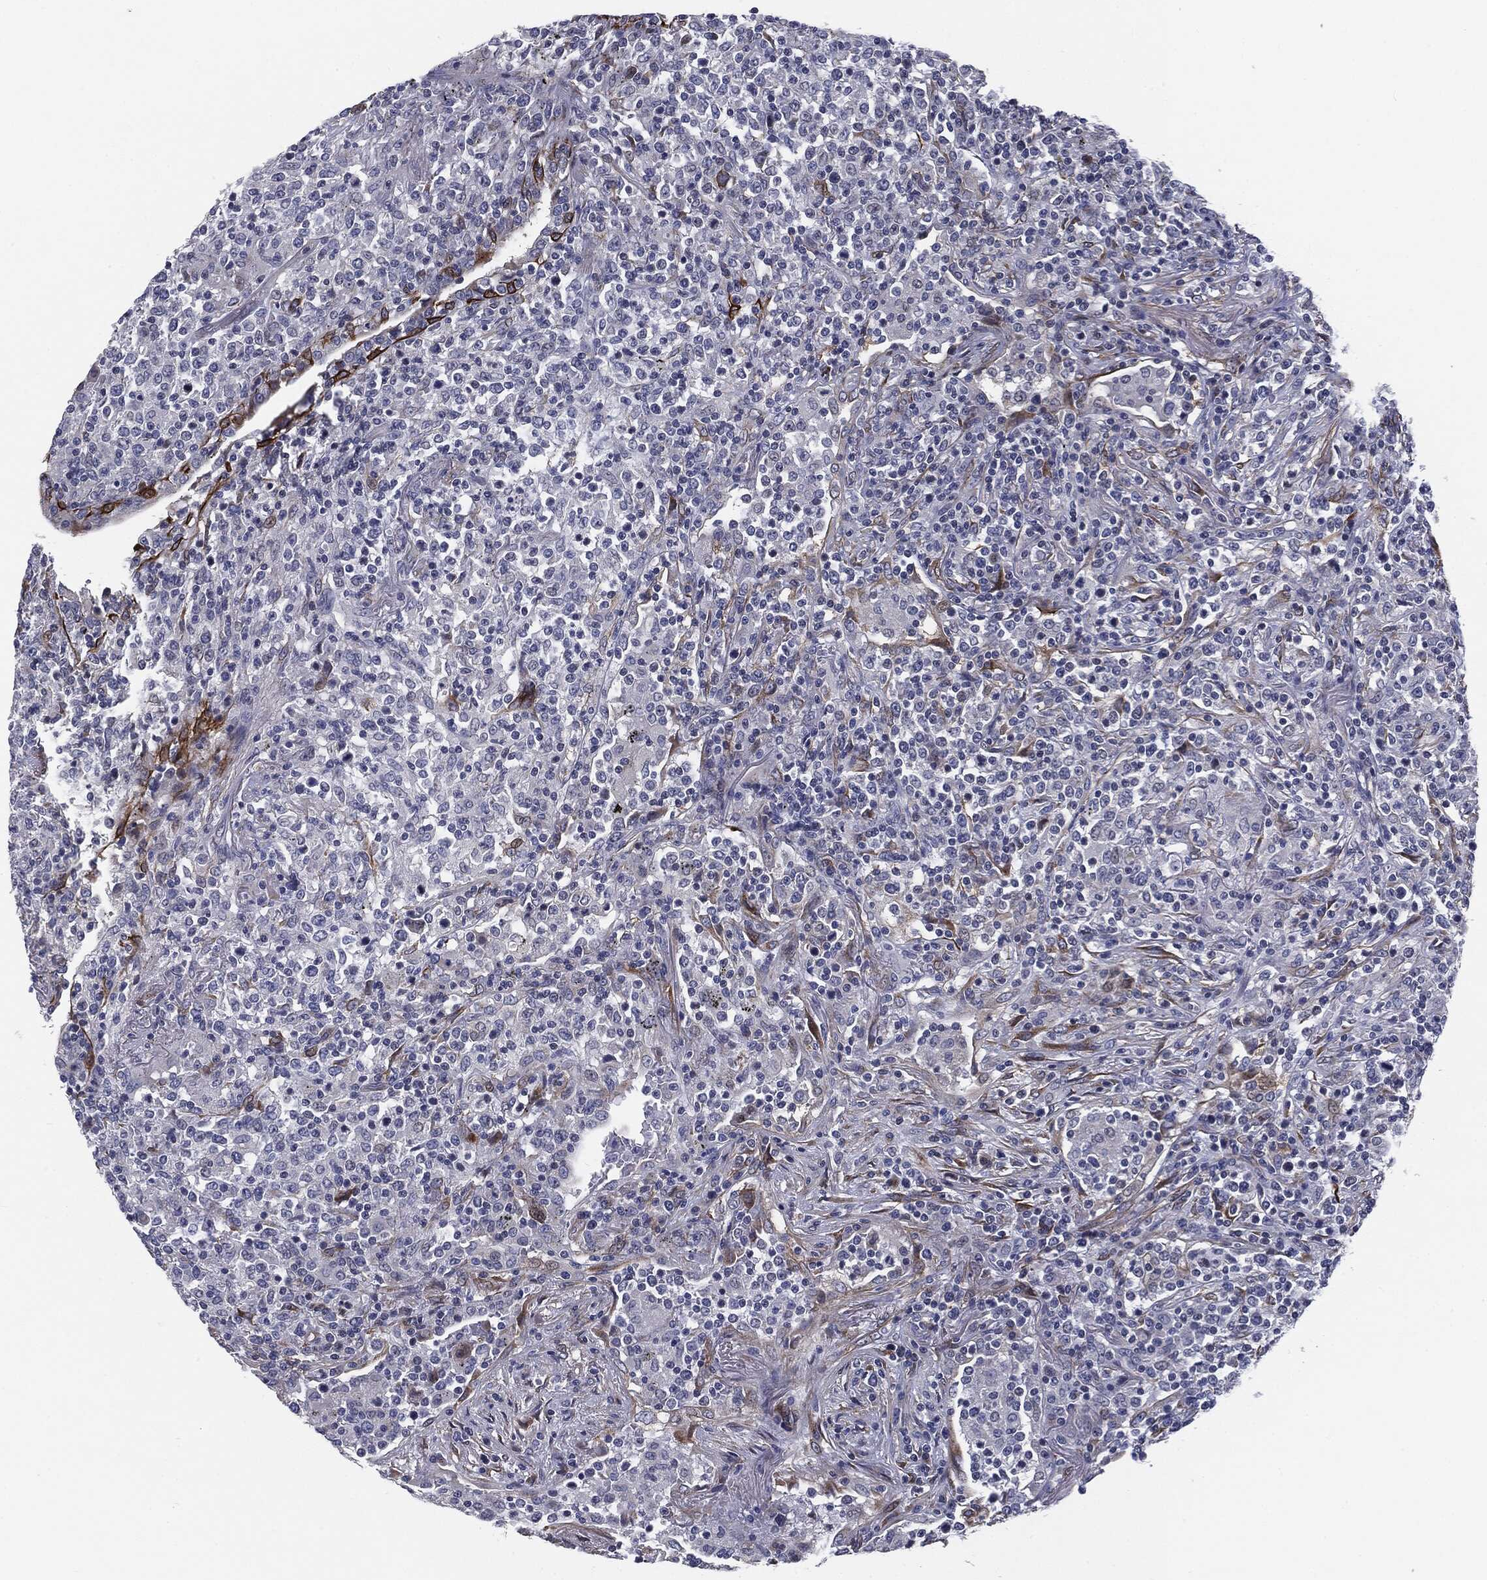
{"staining": {"intensity": "negative", "quantity": "none", "location": "none"}, "tissue": "lymphoma", "cell_type": "Tumor cells", "image_type": "cancer", "snomed": [{"axis": "morphology", "description": "Malignant lymphoma, non-Hodgkin's type, High grade"}, {"axis": "topography", "description": "Lung"}], "caption": "Lymphoma was stained to show a protein in brown. There is no significant positivity in tumor cells. (Stains: DAB (3,3'-diaminobenzidine) immunohistochemistry (IHC) with hematoxylin counter stain, Microscopy: brightfield microscopy at high magnification).", "gene": "KRT5", "patient": {"sex": "male", "age": 79}}